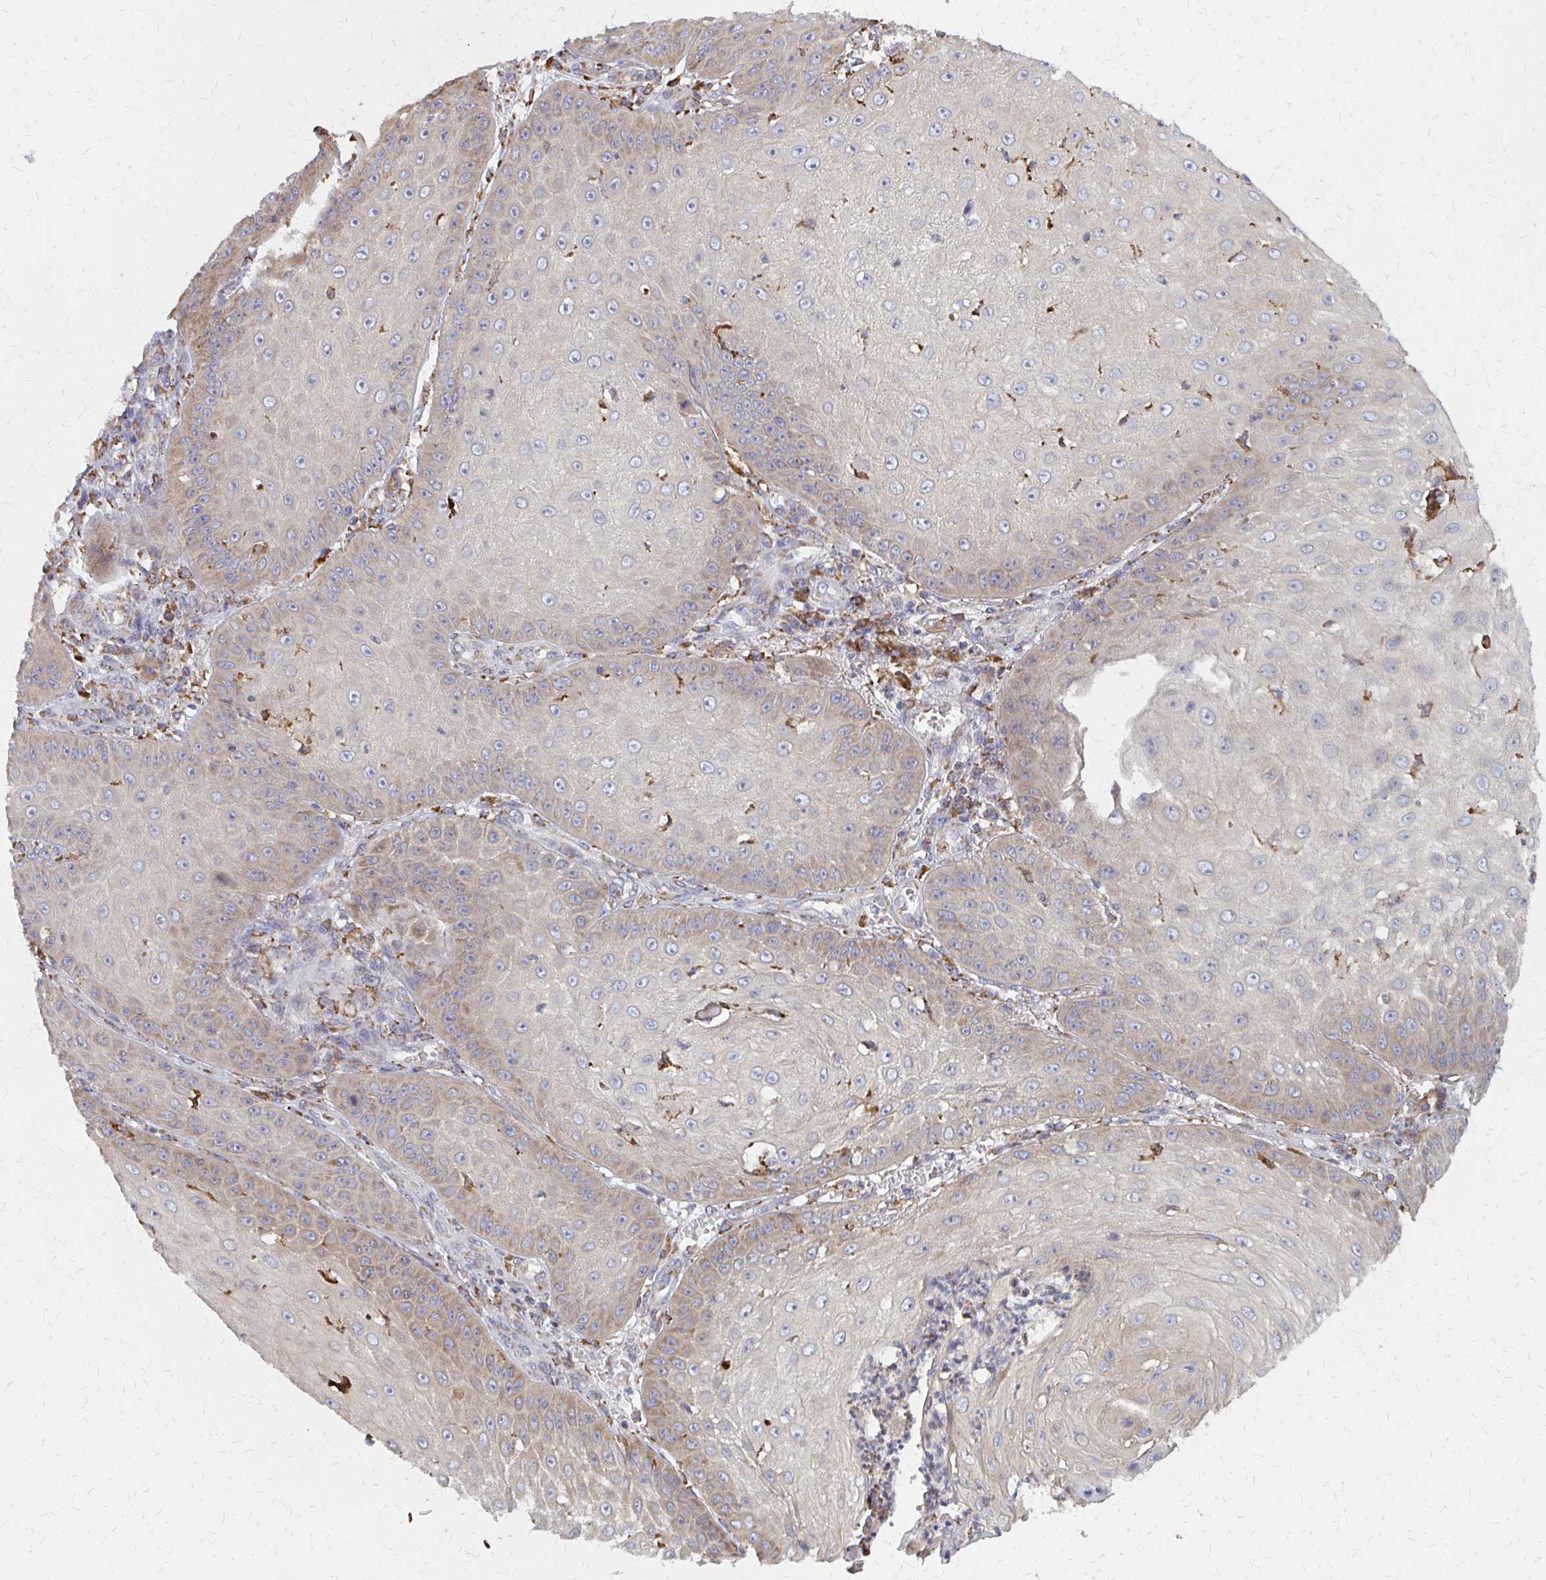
{"staining": {"intensity": "weak", "quantity": "<25%", "location": "cytoplasmic/membranous"}, "tissue": "skin cancer", "cell_type": "Tumor cells", "image_type": "cancer", "snomed": [{"axis": "morphology", "description": "Squamous cell carcinoma, NOS"}, {"axis": "topography", "description": "Skin"}], "caption": "Squamous cell carcinoma (skin) was stained to show a protein in brown. There is no significant staining in tumor cells.", "gene": "PPP1R13L", "patient": {"sex": "male", "age": 70}}